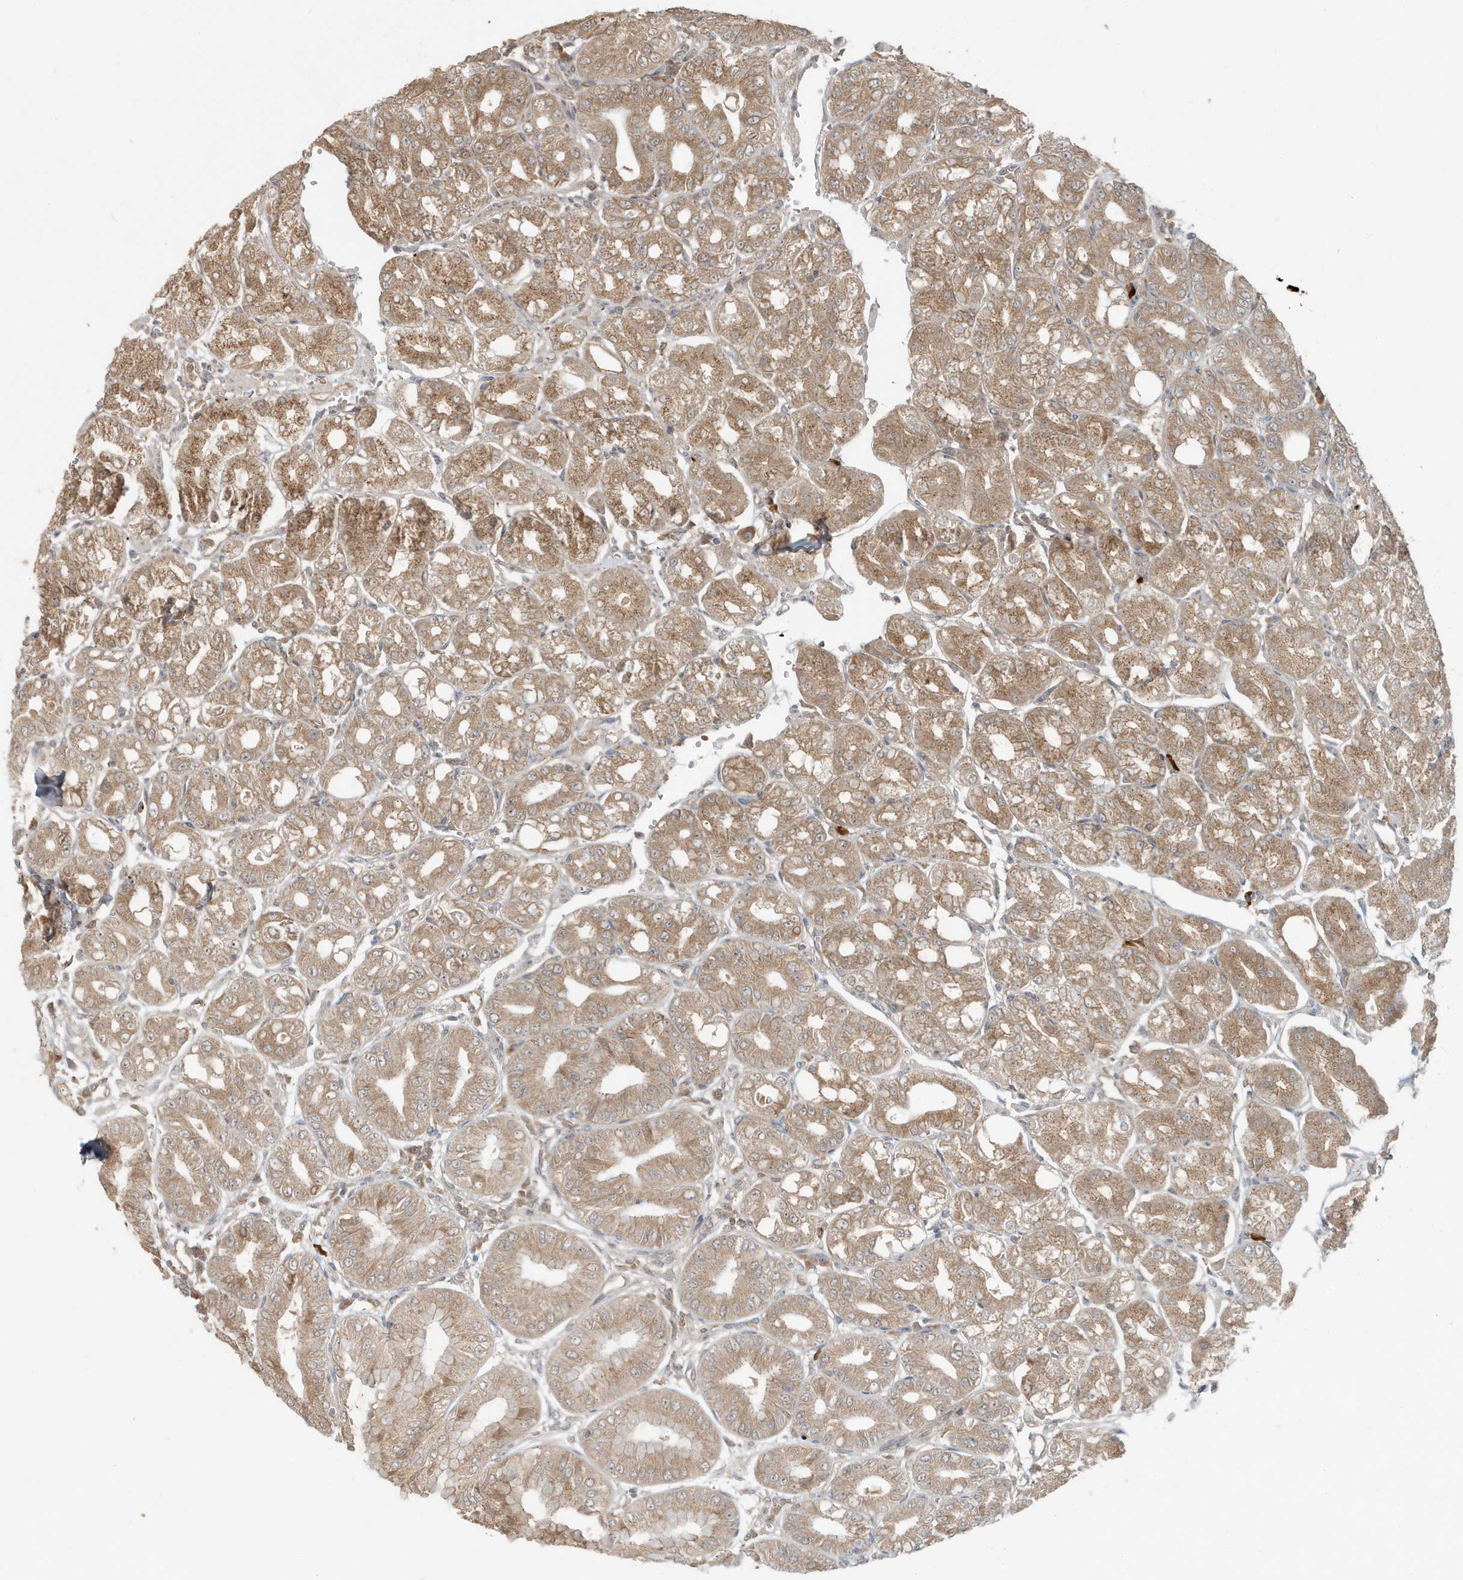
{"staining": {"intensity": "strong", "quantity": ">75%", "location": "cytoplasmic/membranous"}, "tissue": "stomach", "cell_type": "Glandular cells", "image_type": "normal", "snomed": [{"axis": "morphology", "description": "Normal tissue, NOS"}, {"axis": "topography", "description": "Stomach, lower"}], "caption": "Stomach stained with a brown dye shows strong cytoplasmic/membranous positive expression in approximately >75% of glandular cells.", "gene": "ABCB9", "patient": {"sex": "male", "age": 71}}